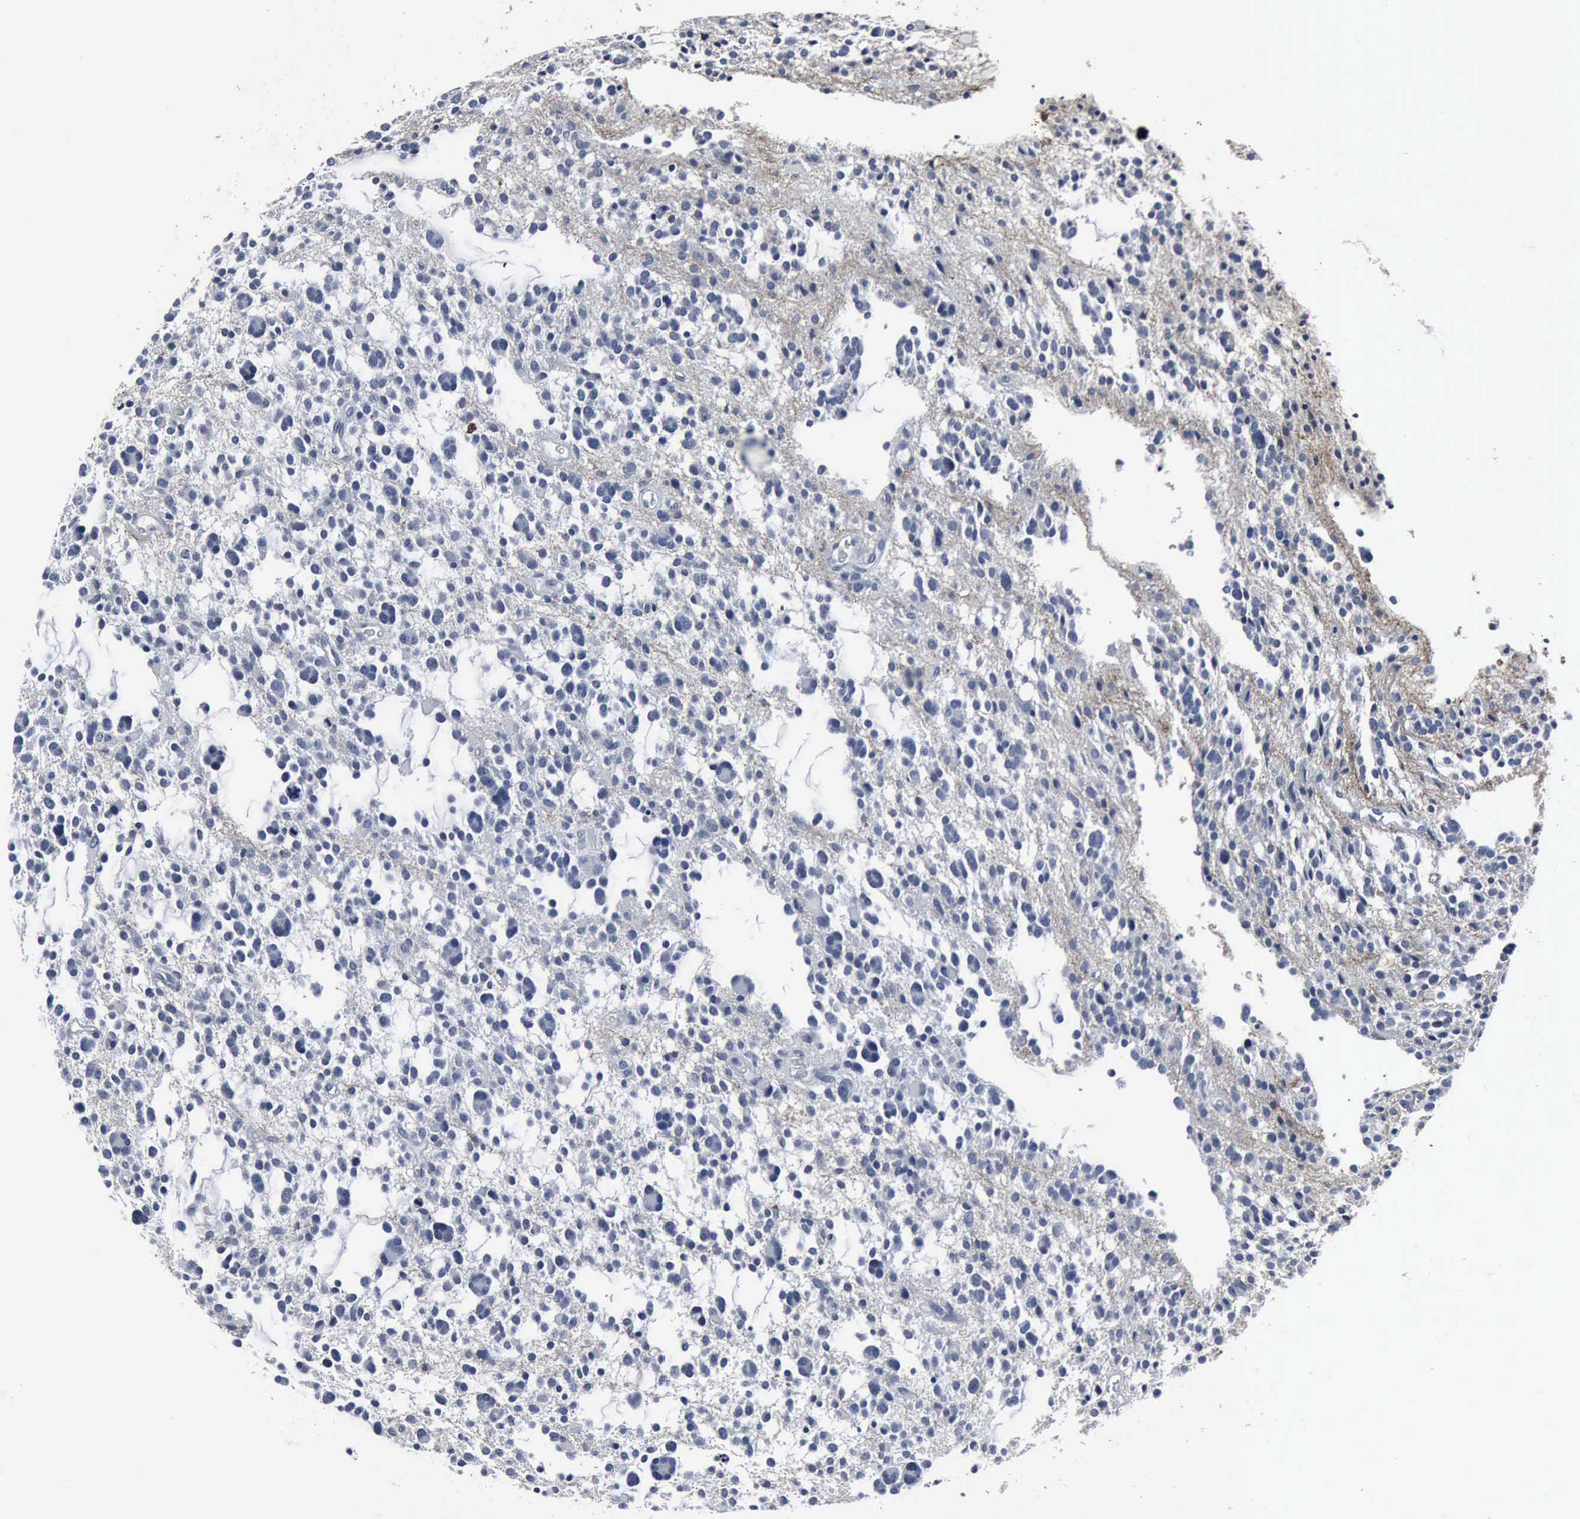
{"staining": {"intensity": "negative", "quantity": "none", "location": "none"}, "tissue": "glioma", "cell_type": "Tumor cells", "image_type": "cancer", "snomed": [{"axis": "morphology", "description": "Glioma, malignant, Low grade"}, {"axis": "topography", "description": "Brain"}], "caption": "Malignant glioma (low-grade) was stained to show a protein in brown. There is no significant expression in tumor cells.", "gene": "SNAP25", "patient": {"sex": "female", "age": 36}}